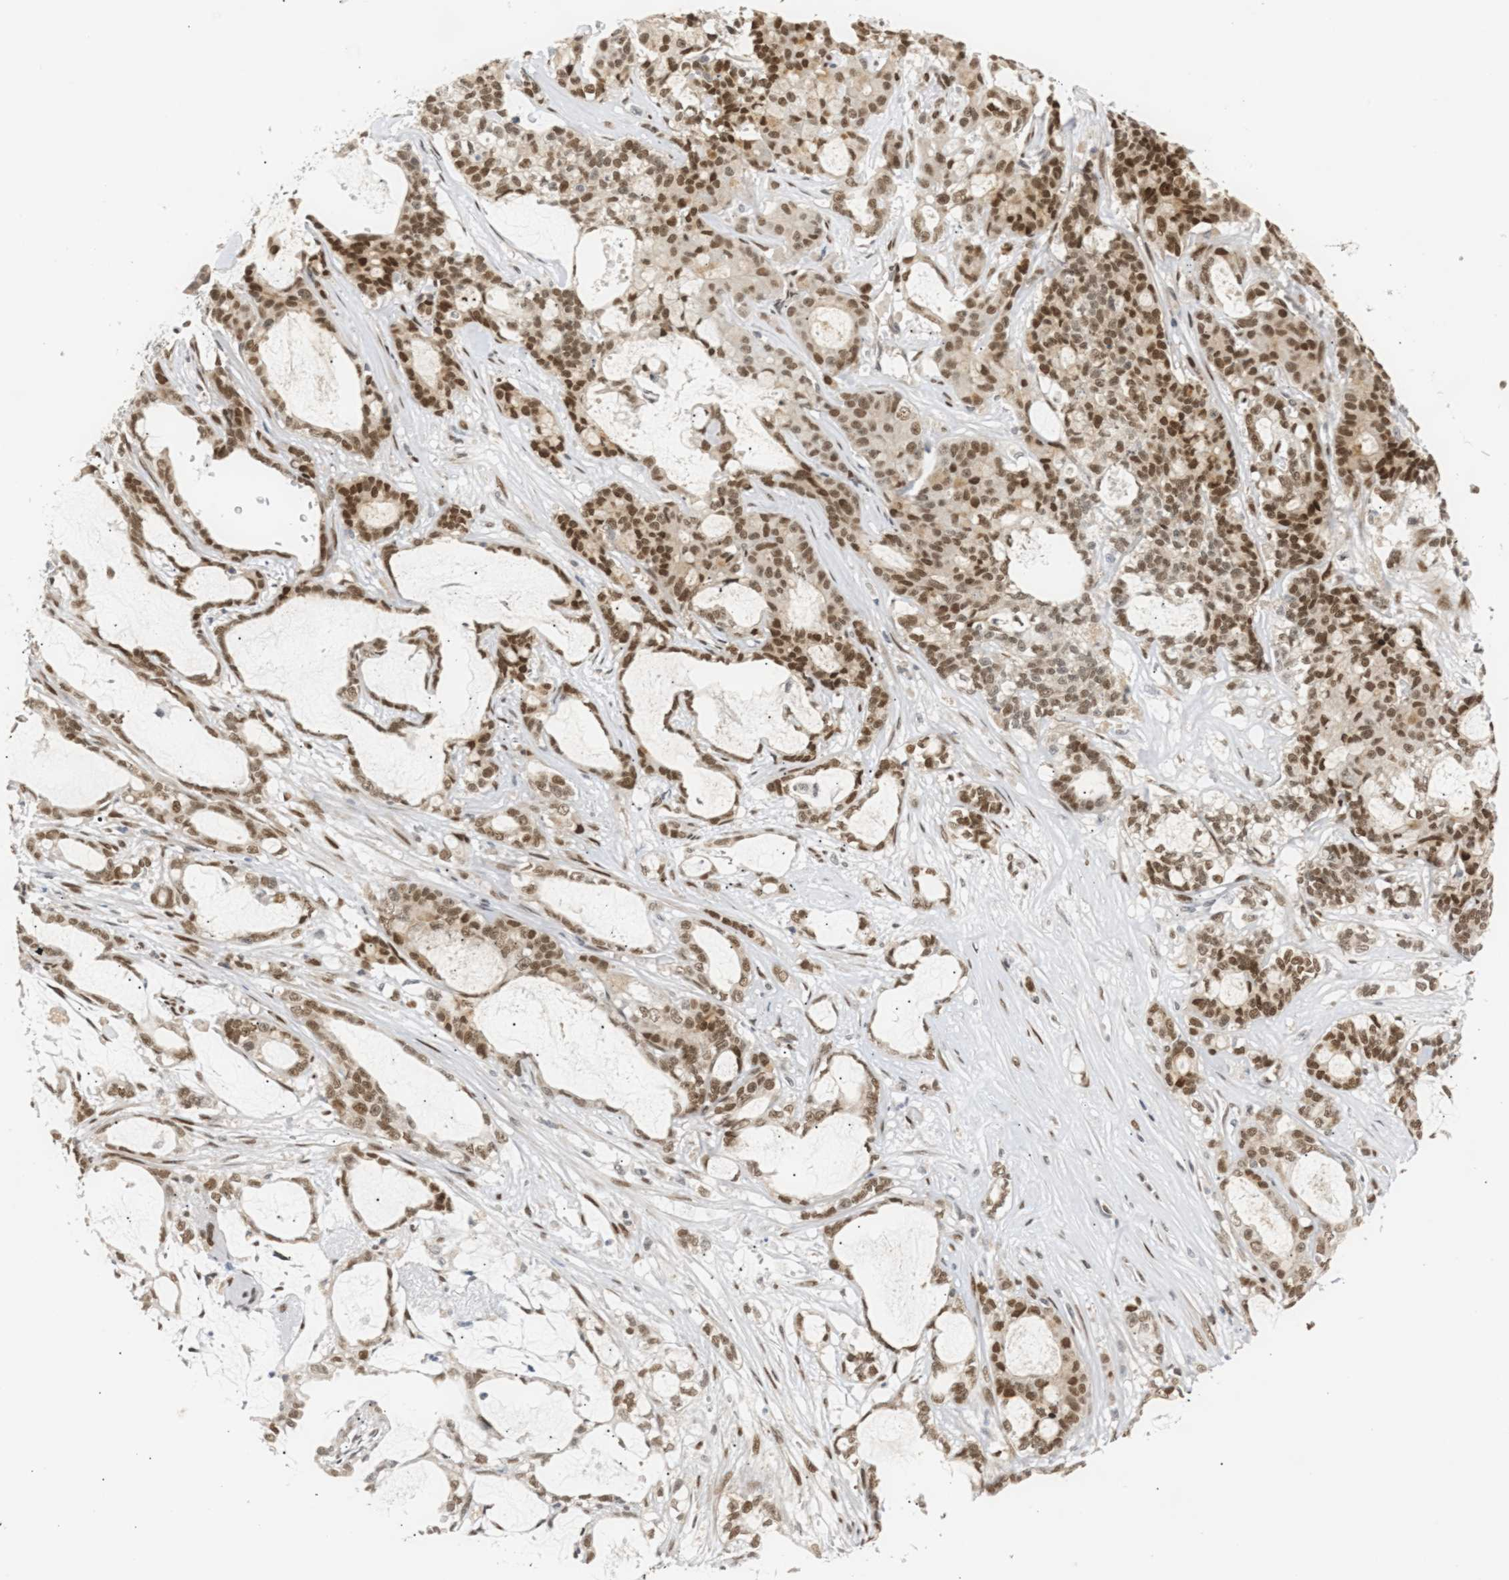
{"staining": {"intensity": "strong", "quantity": ">75%", "location": "nuclear"}, "tissue": "pancreatic cancer", "cell_type": "Tumor cells", "image_type": "cancer", "snomed": [{"axis": "morphology", "description": "Adenocarcinoma, NOS"}, {"axis": "topography", "description": "Pancreas"}], "caption": "Immunohistochemistry of human adenocarcinoma (pancreatic) exhibits high levels of strong nuclear expression in approximately >75% of tumor cells.", "gene": "SSBP2", "patient": {"sex": "female", "age": 73}}